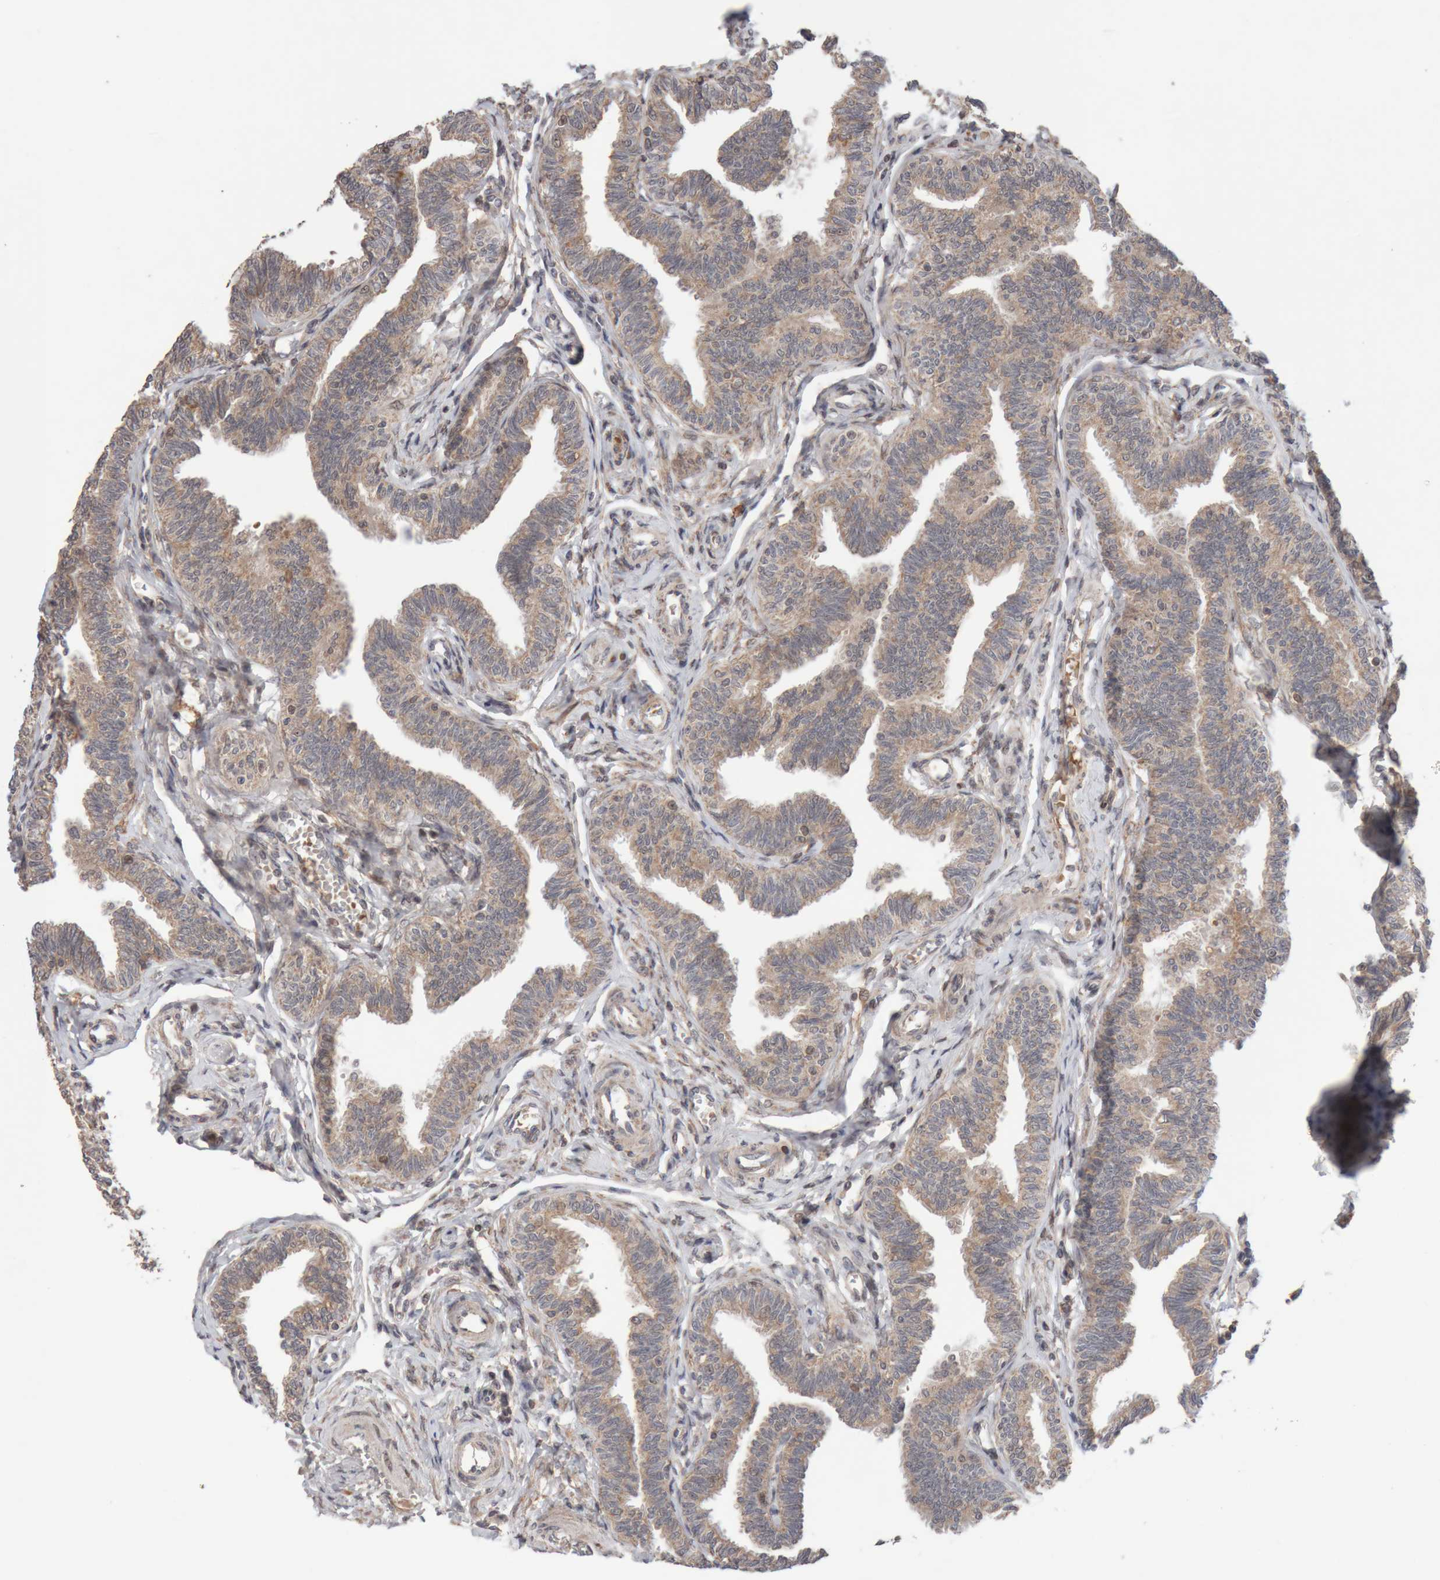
{"staining": {"intensity": "moderate", "quantity": ">75%", "location": "cytoplasmic/membranous"}, "tissue": "fallopian tube", "cell_type": "Glandular cells", "image_type": "normal", "snomed": [{"axis": "morphology", "description": "Normal tissue, NOS"}, {"axis": "topography", "description": "Fallopian tube"}, {"axis": "topography", "description": "Ovary"}], "caption": "Protein staining by IHC displays moderate cytoplasmic/membranous positivity in about >75% of glandular cells in normal fallopian tube. (Stains: DAB in brown, nuclei in blue, Microscopy: brightfield microscopy at high magnification).", "gene": "KIF21B", "patient": {"sex": "female", "age": 23}}